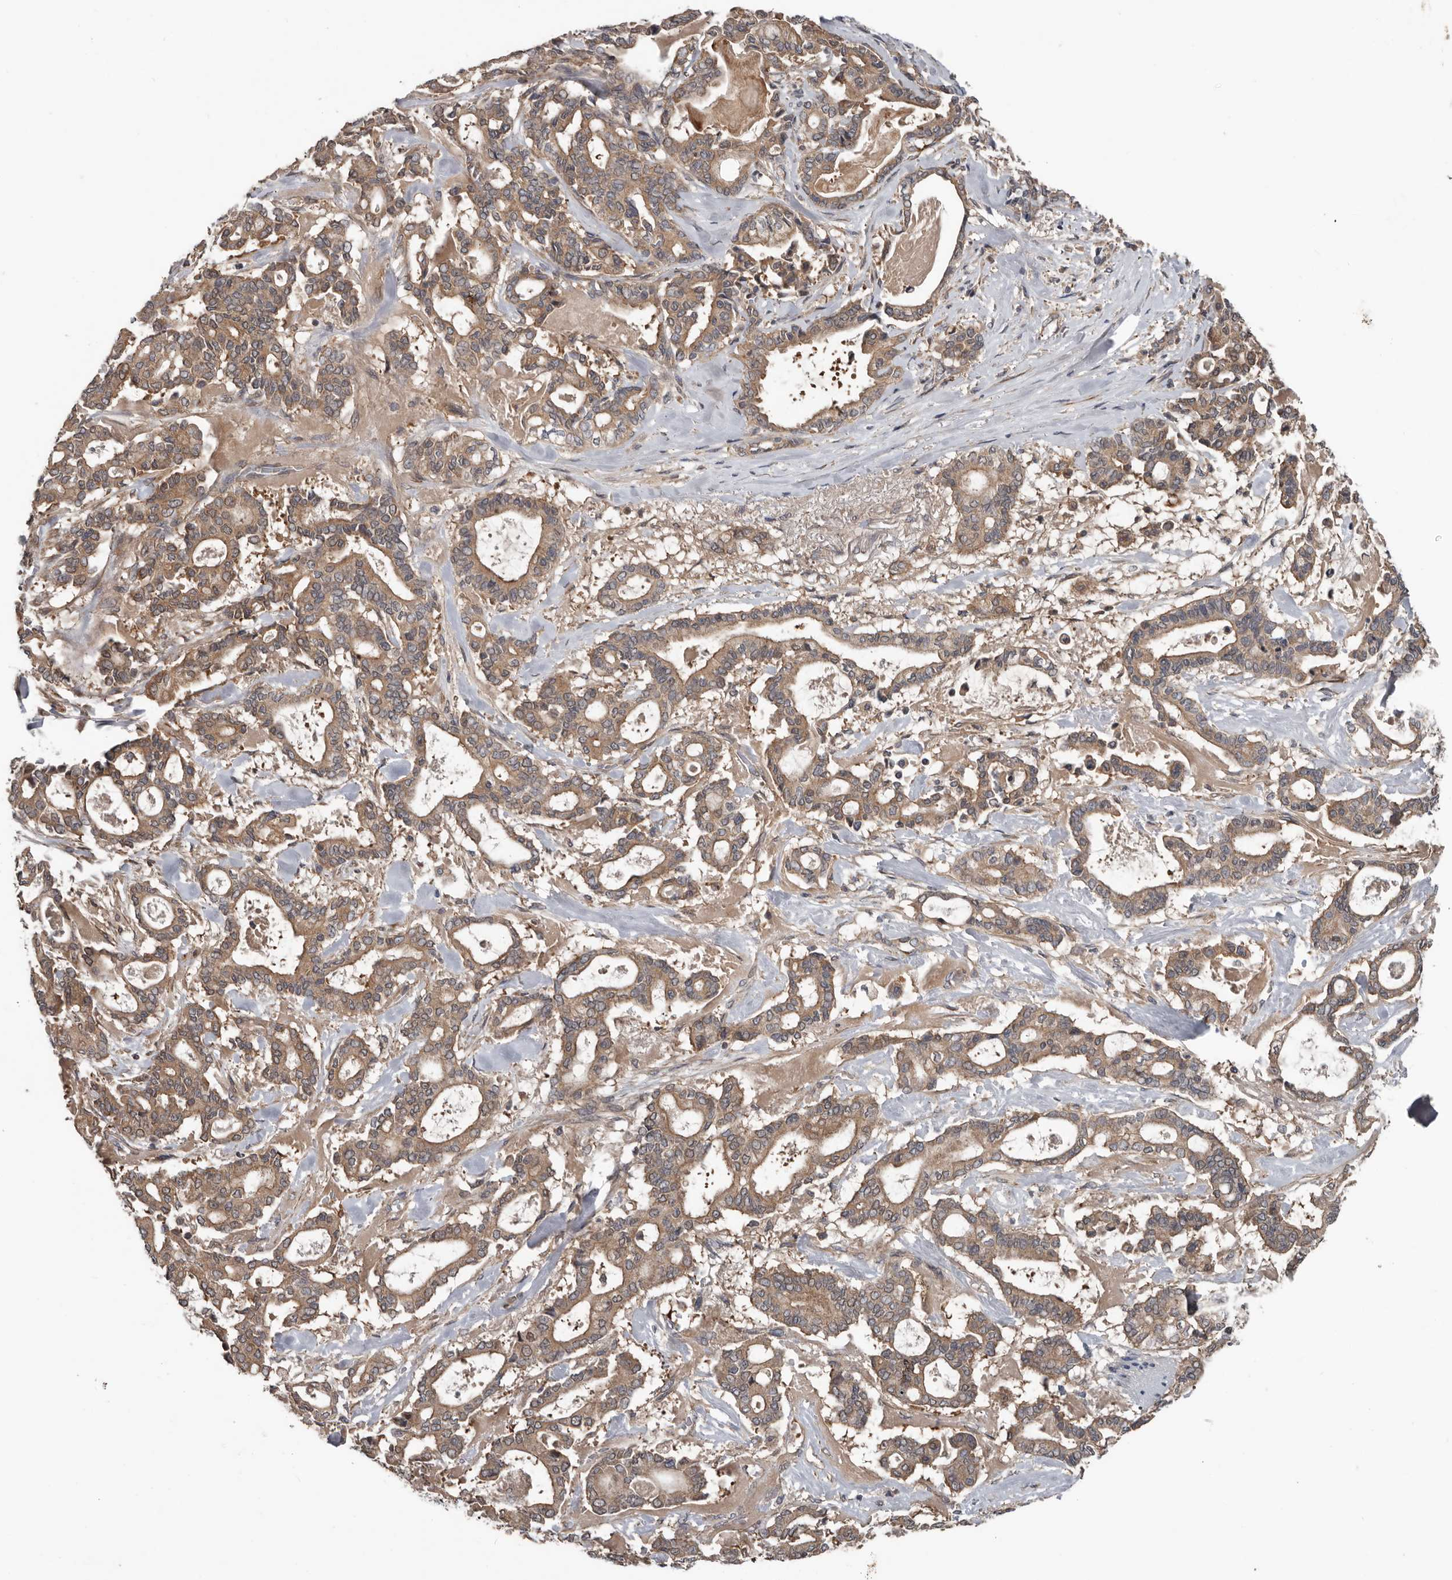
{"staining": {"intensity": "moderate", "quantity": ">75%", "location": "cytoplasmic/membranous"}, "tissue": "pancreatic cancer", "cell_type": "Tumor cells", "image_type": "cancer", "snomed": [{"axis": "morphology", "description": "Adenocarcinoma, NOS"}, {"axis": "topography", "description": "Pancreas"}], "caption": "Moderate cytoplasmic/membranous staining is appreciated in about >75% of tumor cells in adenocarcinoma (pancreatic).", "gene": "DNAJB4", "patient": {"sex": "male", "age": 63}}